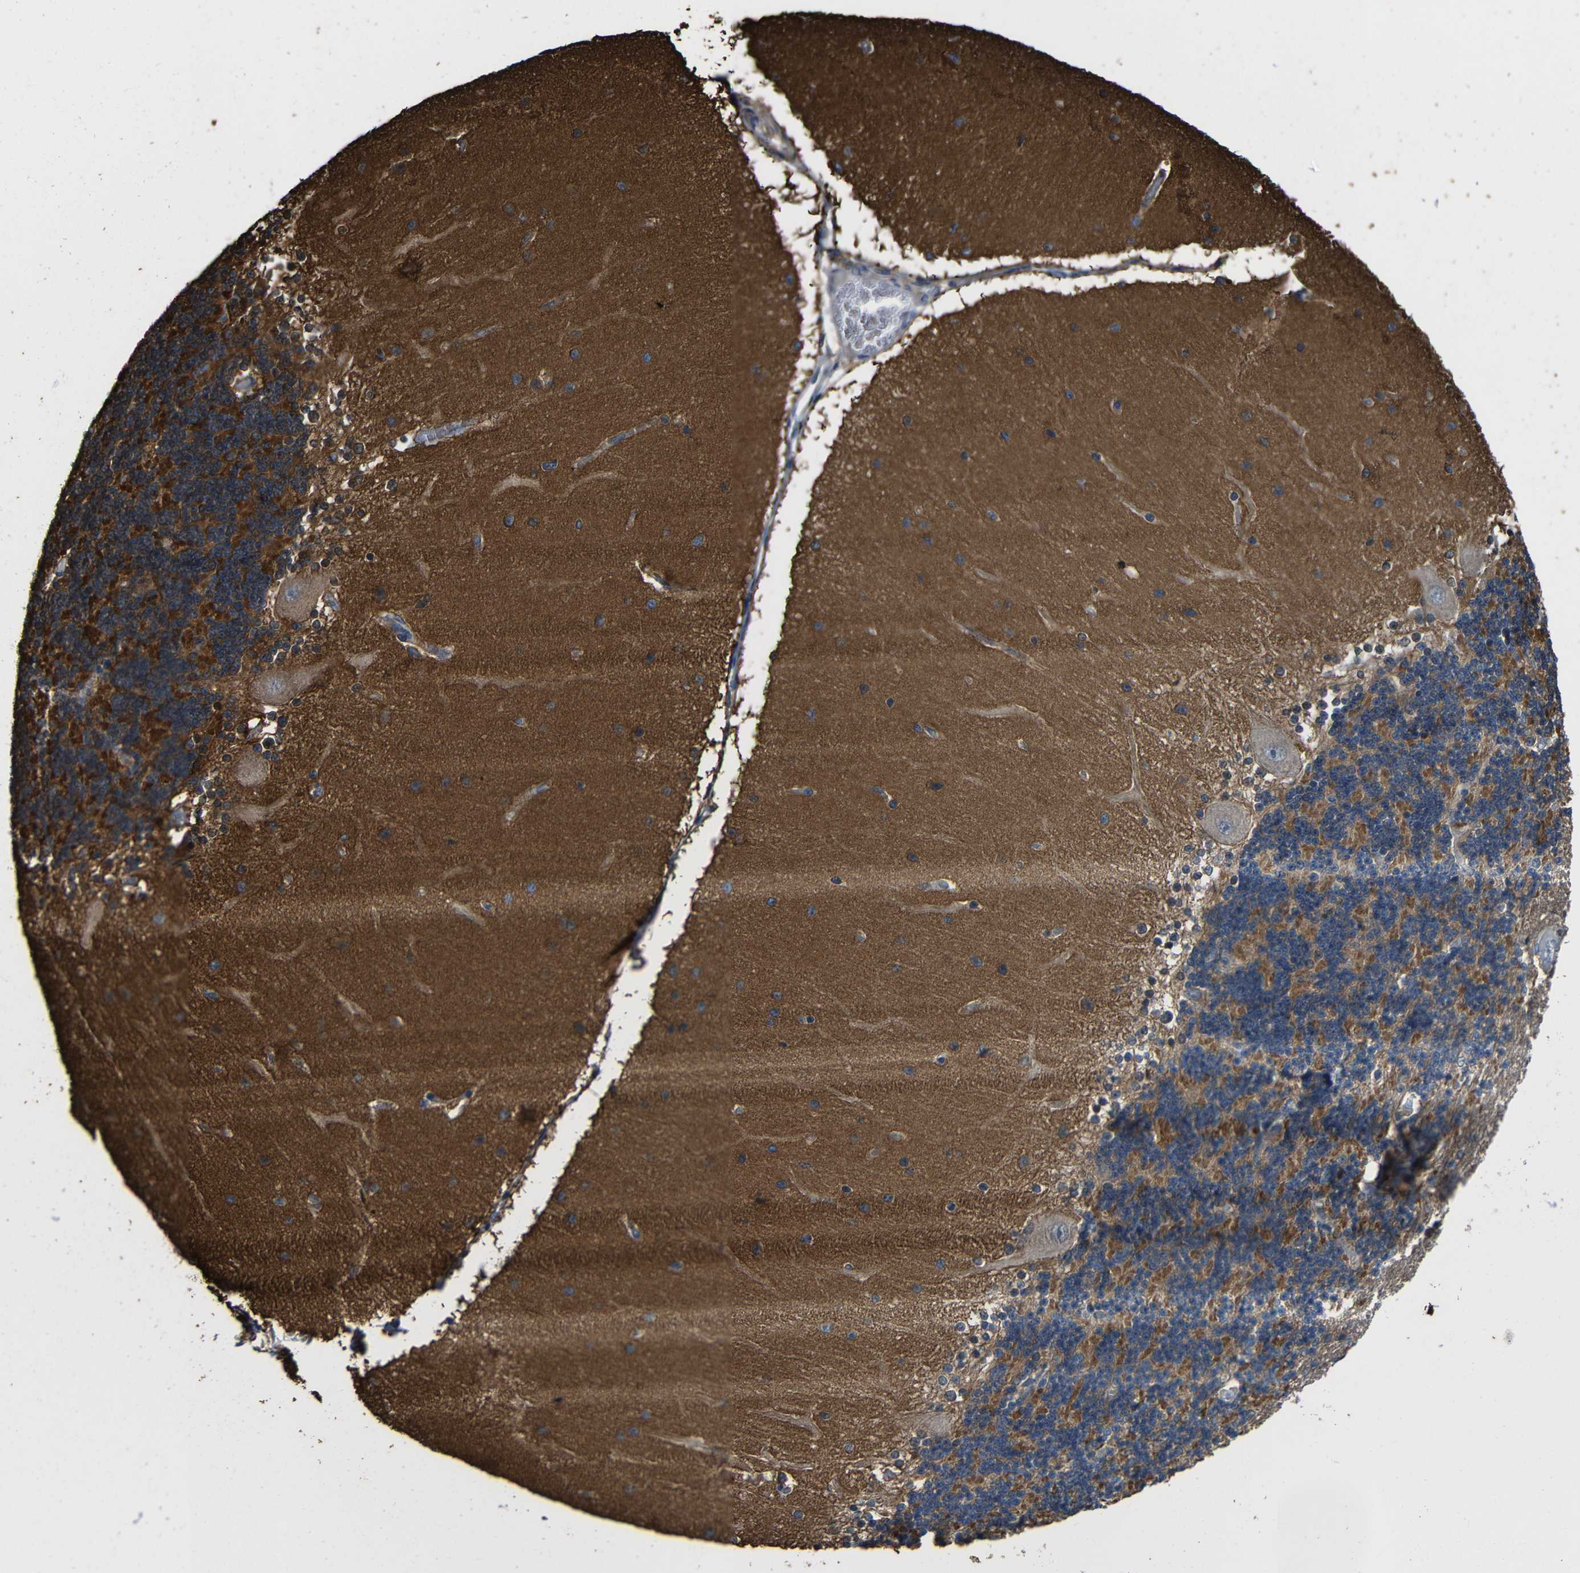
{"staining": {"intensity": "moderate", "quantity": "25%-75%", "location": "cytoplasmic/membranous"}, "tissue": "cerebellum", "cell_type": "Cells in granular layer", "image_type": "normal", "snomed": [{"axis": "morphology", "description": "Normal tissue, NOS"}, {"axis": "topography", "description": "Cerebellum"}], "caption": "Protein staining of normal cerebellum reveals moderate cytoplasmic/membranous expression in about 25%-75% of cells in granular layer. Using DAB (3,3'-diaminobenzidine) (brown) and hematoxylin (blue) stains, captured at high magnification using brightfield microscopy.", "gene": "GDI1", "patient": {"sex": "female", "age": 54}}